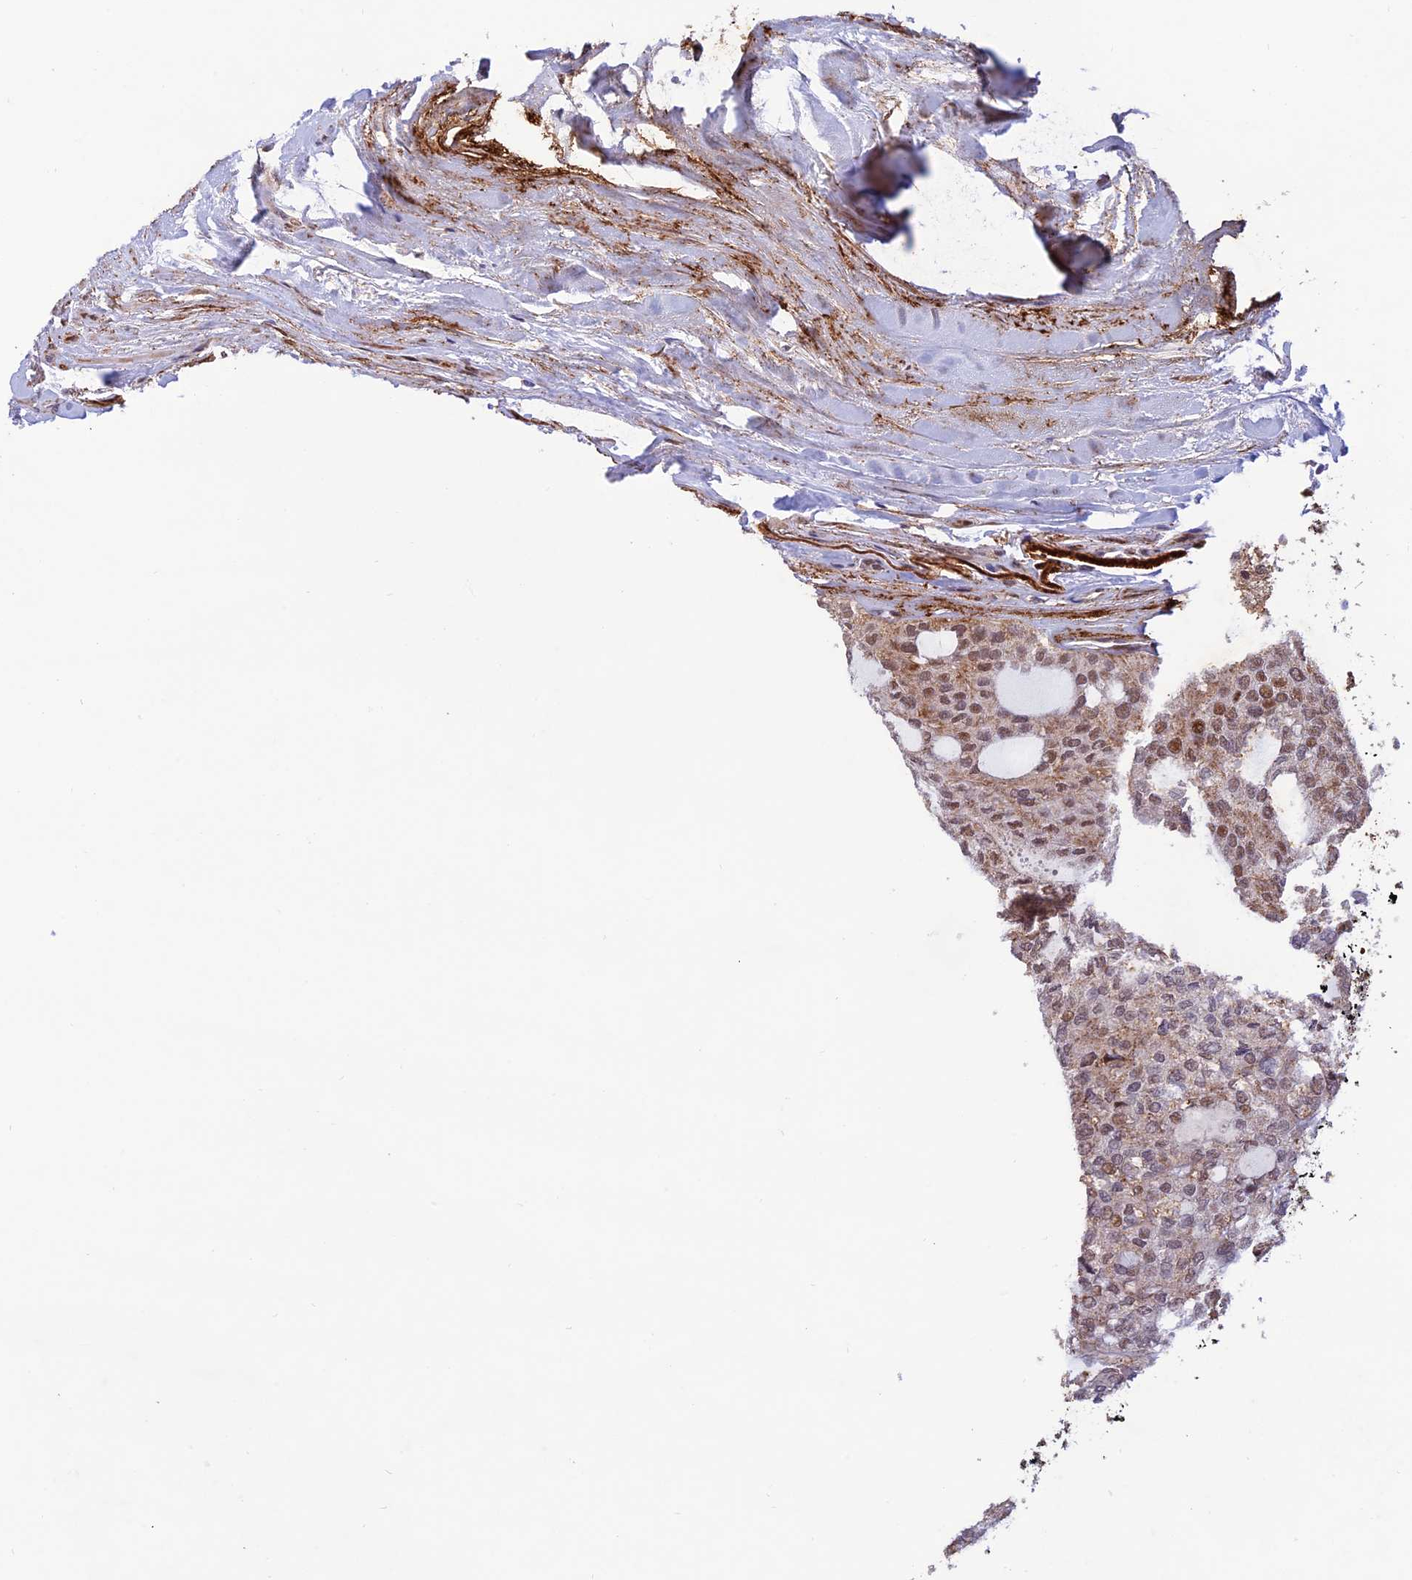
{"staining": {"intensity": "moderate", "quantity": "25%-75%", "location": "cytoplasmic/membranous,nuclear"}, "tissue": "thyroid cancer", "cell_type": "Tumor cells", "image_type": "cancer", "snomed": [{"axis": "morphology", "description": "Follicular adenoma carcinoma, NOS"}, {"axis": "topography", "description": "Thyroid gland"}], "caption": "High-power microscopy captured an immunohistochemistry (IHC) histopathology image of follicular adenoma carcinoma (thyroid), revealing moderate cytoplasmic/membranous and nuclear staining in about 25%-75% of tumor cells. The staining was performed using DAB, with brown indicating positive protein expression. Nuclei are stained blue with hematoxylin.", "gene": "WDR55", "patient": {"sex": "male", "age": 75}}